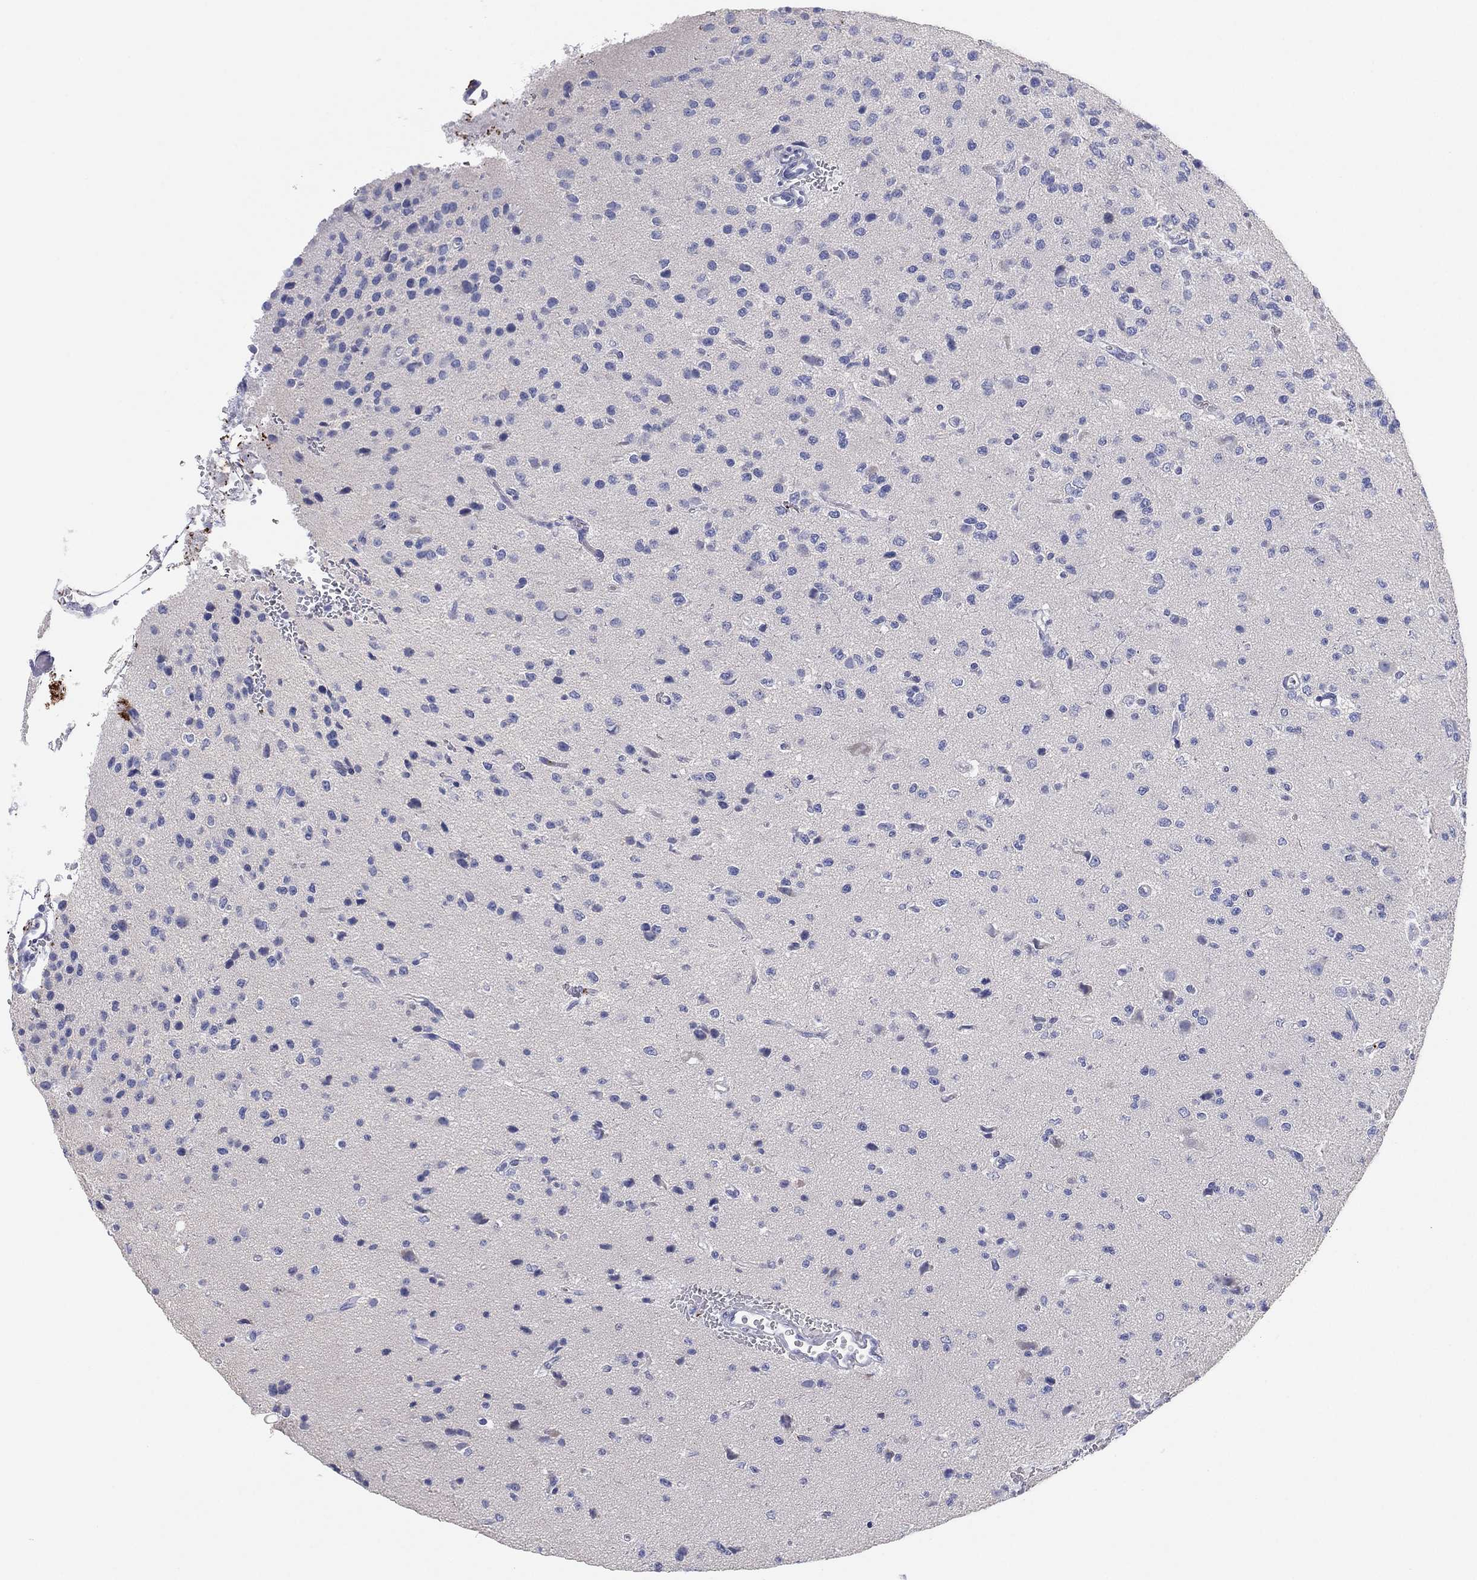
{"staining": {"intensity": "negative", "quantity": "none", "location": "none"}, "tissue": "glioma", "cell_type": "Tumor cells", "image_type": "cancer", "snomed": [{"axis": "morphology", "description": "Glioma, malignant, Low grade"}, {"axis": "topography", "description": "Brain"}], "caption": "IHC of human low-grade glioma (malignant) shows no staining in tumor cells.", "gene": "TMEM40", "patient": {"sex": "male", "age": 41}}